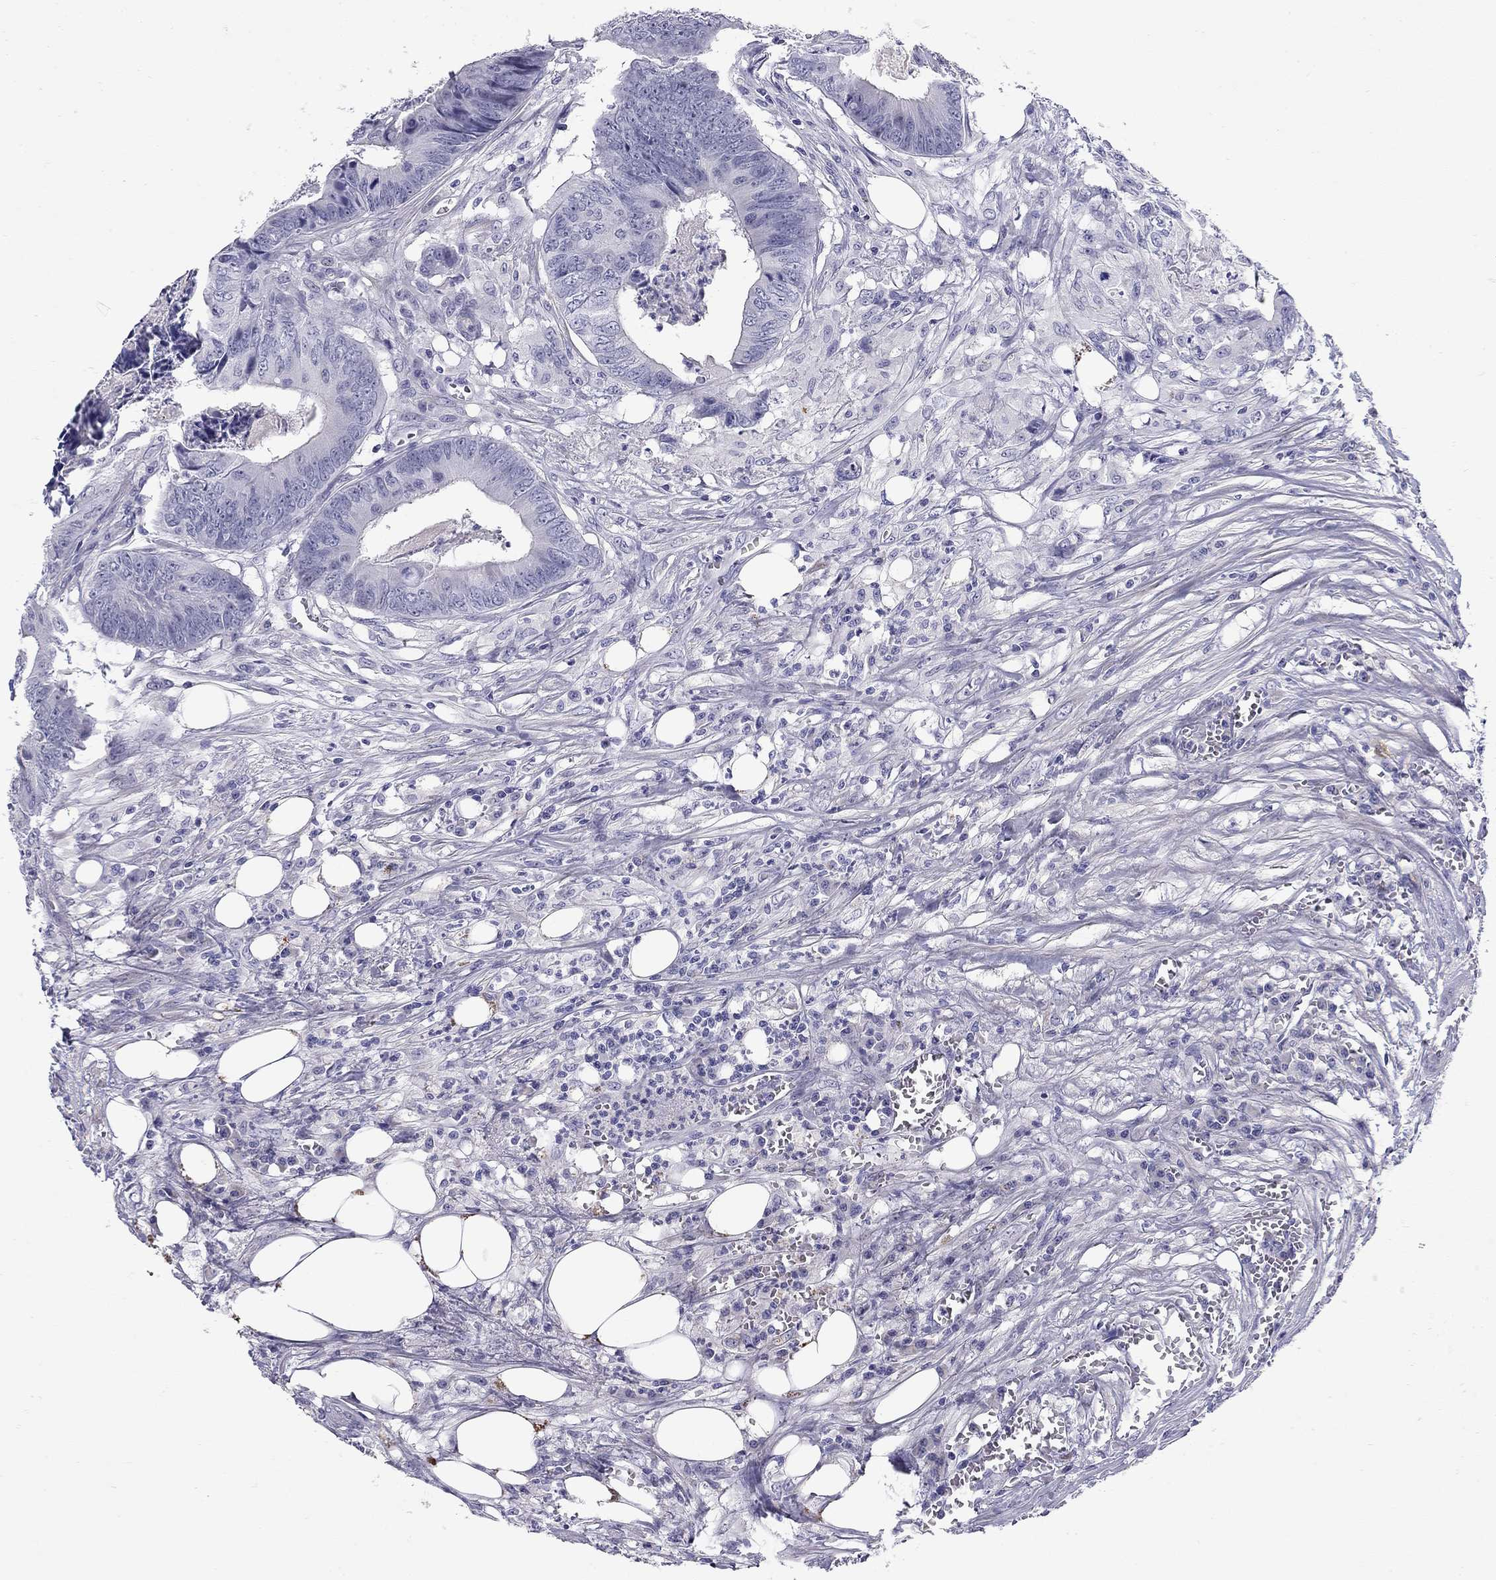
{"staining": {"intensity": "negative", "quantity": "none", "location": "none"}, "tissue": "colorectal cancer", "cell_type": "Tumor cells", "image_type": "cancer", "snomed": [{"axis": "morphology", "description": "Adenocarcinoma, NOS"}, {"axis": "topography", "description": "Colon"}], "caption": "Colorectal cancer was stained to show a protein in brown. There is no significant positivity in tumor cells. Brightfield microscopy of immunohistochemistry (IHC) stained with DAB (brown) and hematoxylin (blue), captured at high magnification.", "gene": "C8orf88", "patient": {"sex": "male", "age": 84}}